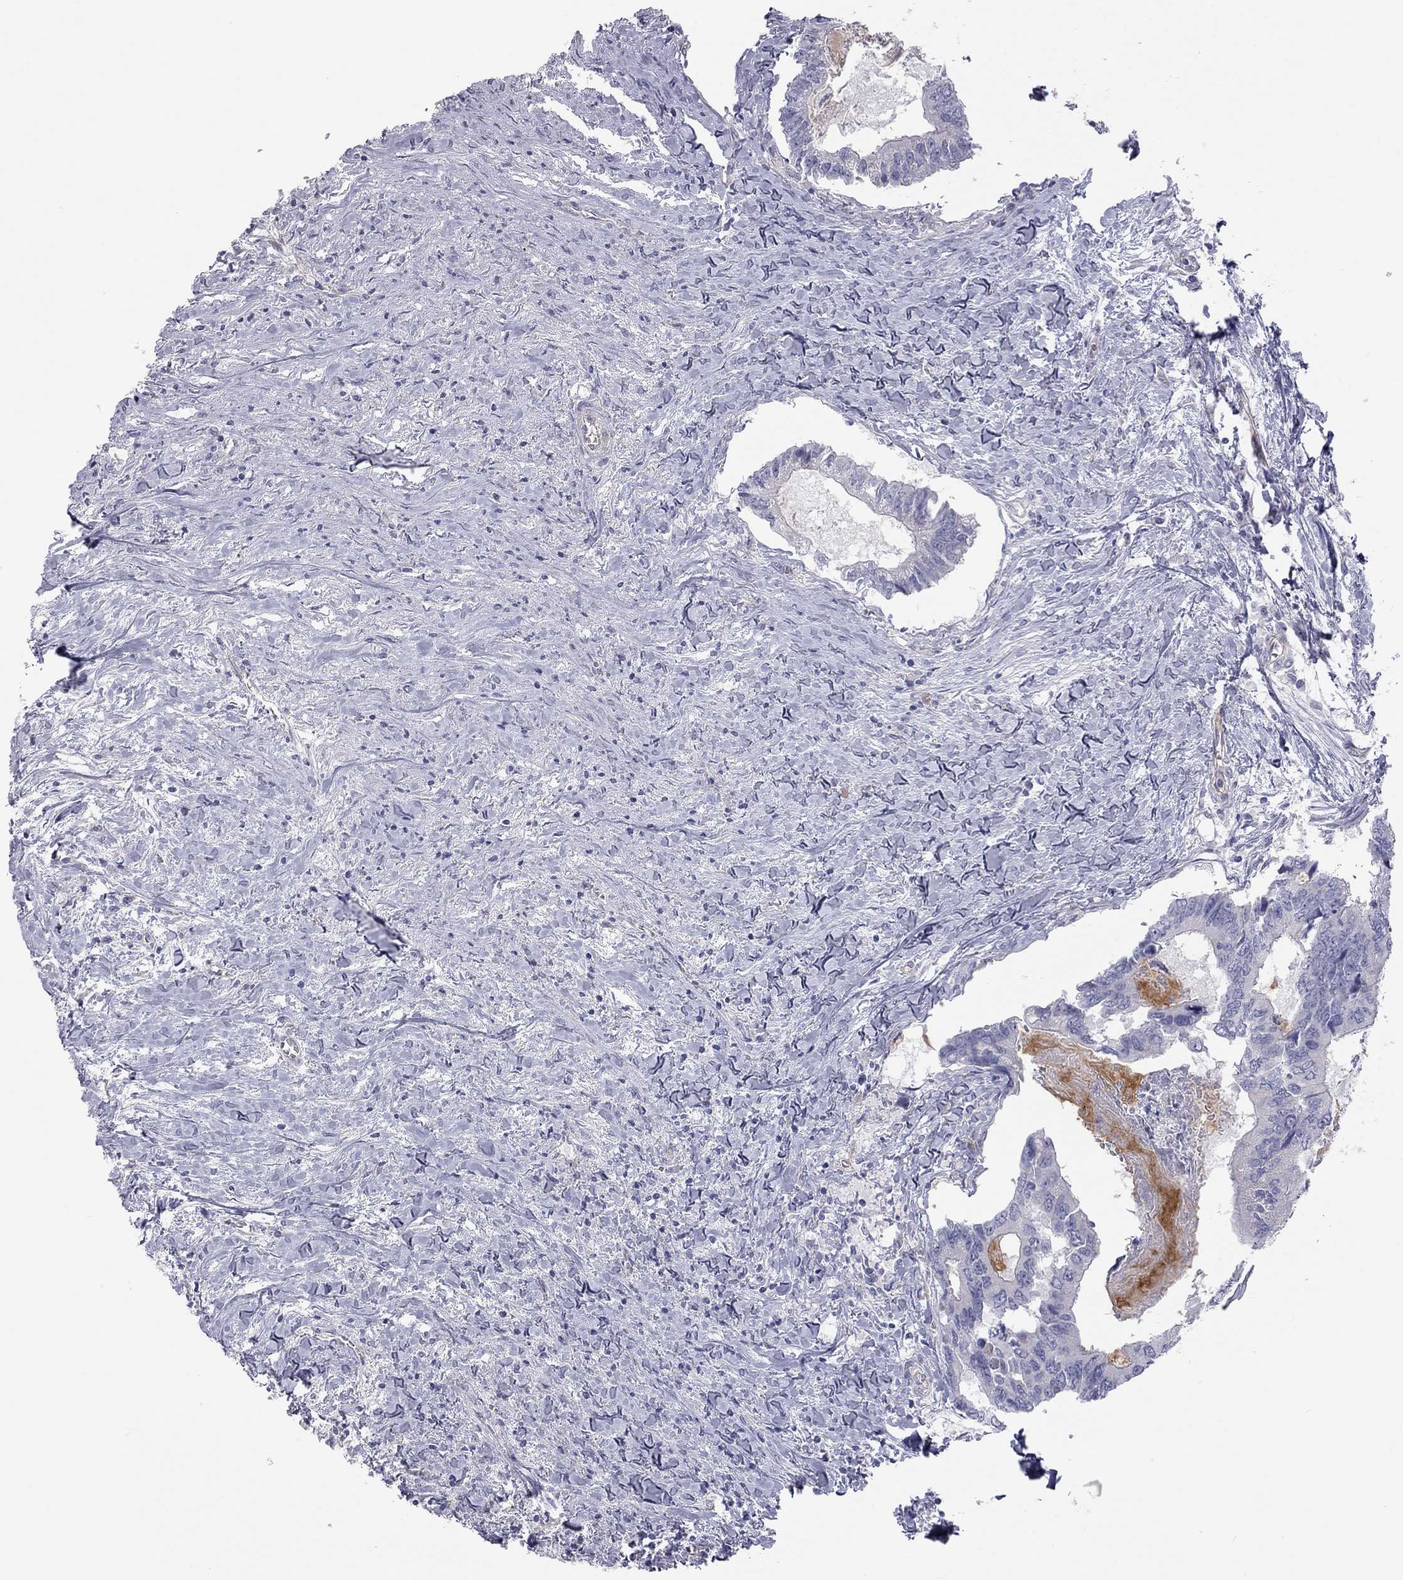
{"staining": {"intensity": "negative", "quantity": "none", "location": "none"}, "tissue": "colorectal cancer", "cell_type": "Tumor cells", "image_type": "cancer", "snomed": [{"axis": "morphology", "description": "Adenocarcinoma, NOS"}, {"axis": "topography", "description": "Colon"}], "caption": "Image shows no protein expression in tumor cells of colorectal cancer tissue.", "gene": "GPRC5B", "patient": {"sex": "male", "age": 53}}